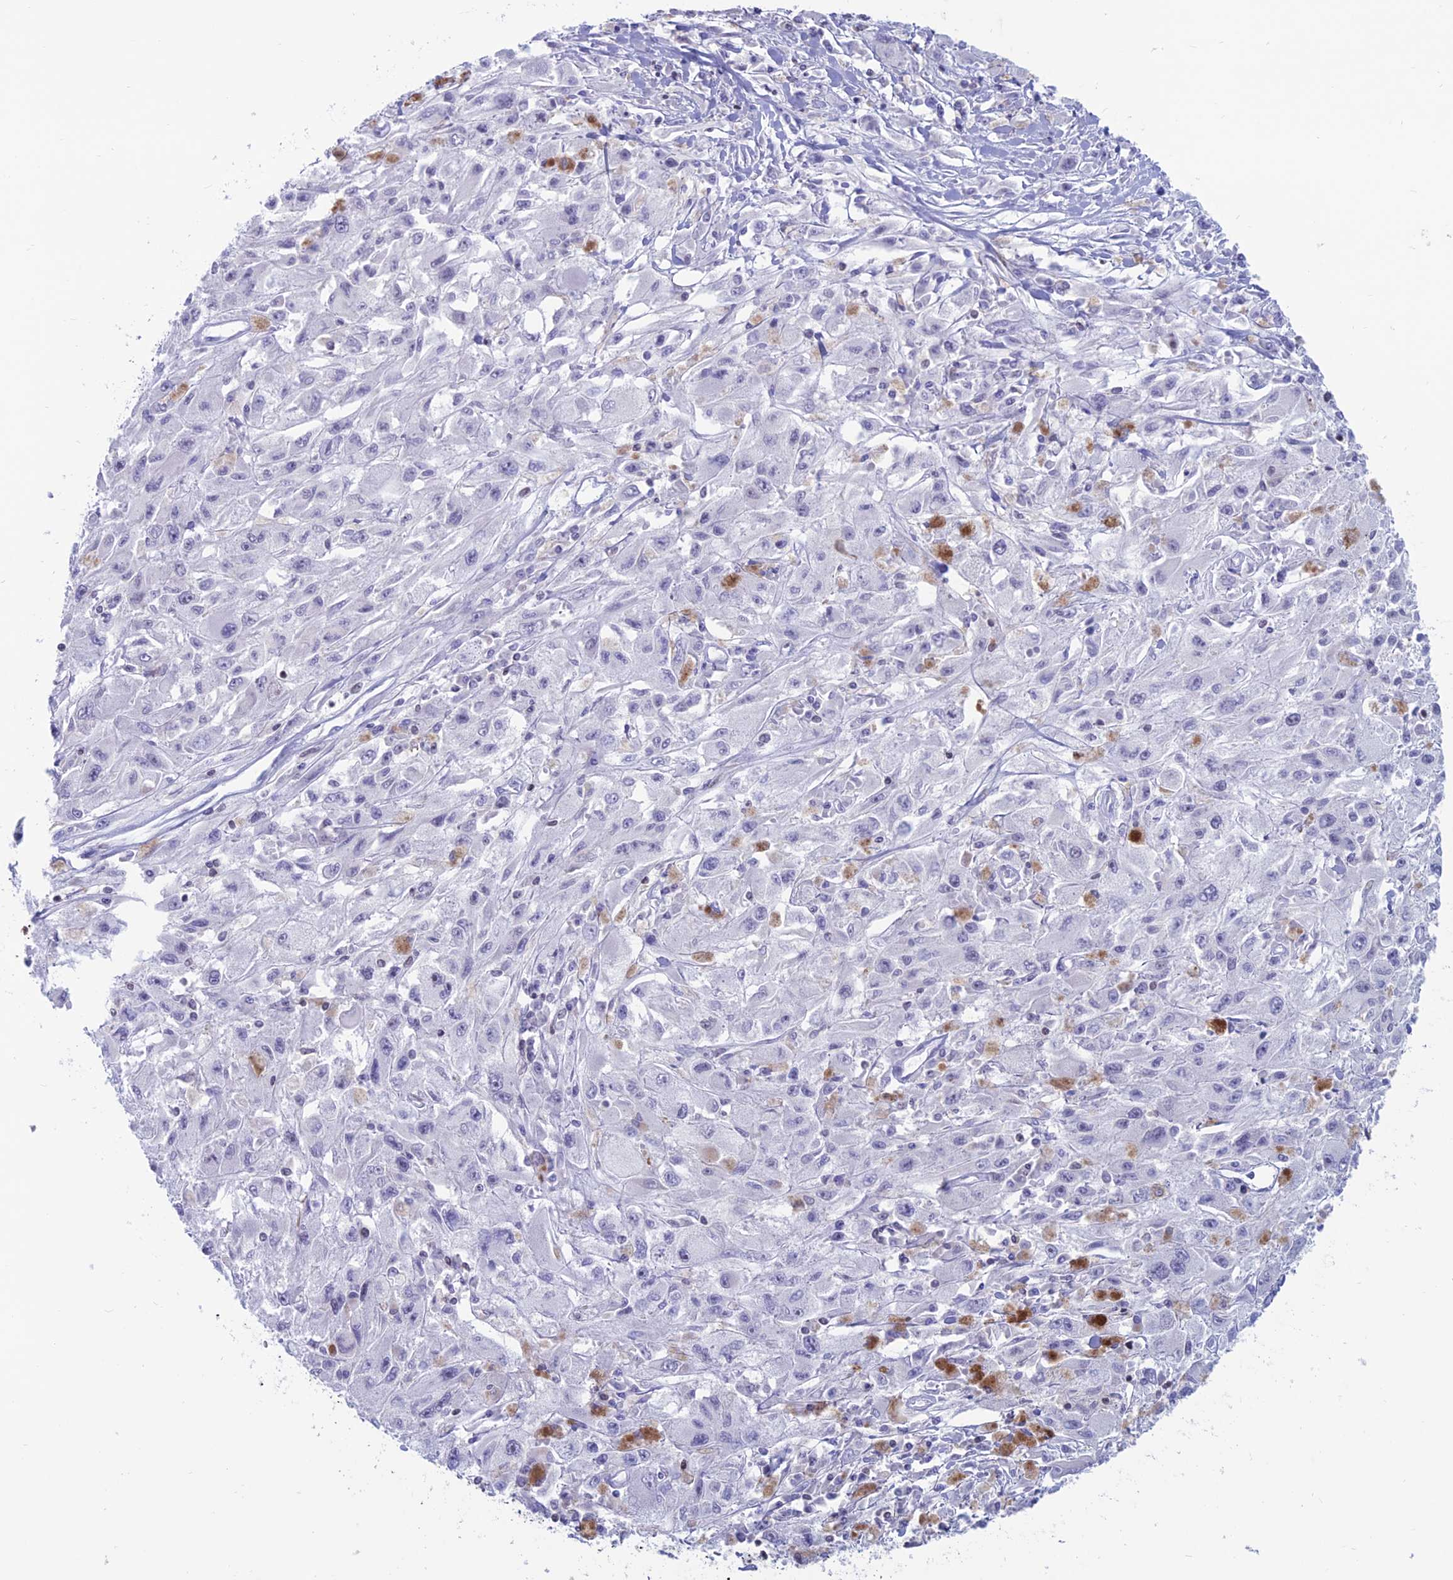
{"staining": {"intensity": "negative", "quantity": "none", "location": "none"}, "tissue": "melanoma", "cell_type": "Tumor cells", "image_type": "cancer", "snomed": [{"axis": "morphology", "description": "Malignant melanoma, Metastatic site"}, {"axis": "topography", "description": "Skin"}], "caption": "Melanoma was stained to show a protein in brown. There is no significant staining in tumor cells.", "gene": "CERS6", "patient": {"sex": "male", "age": 53}}